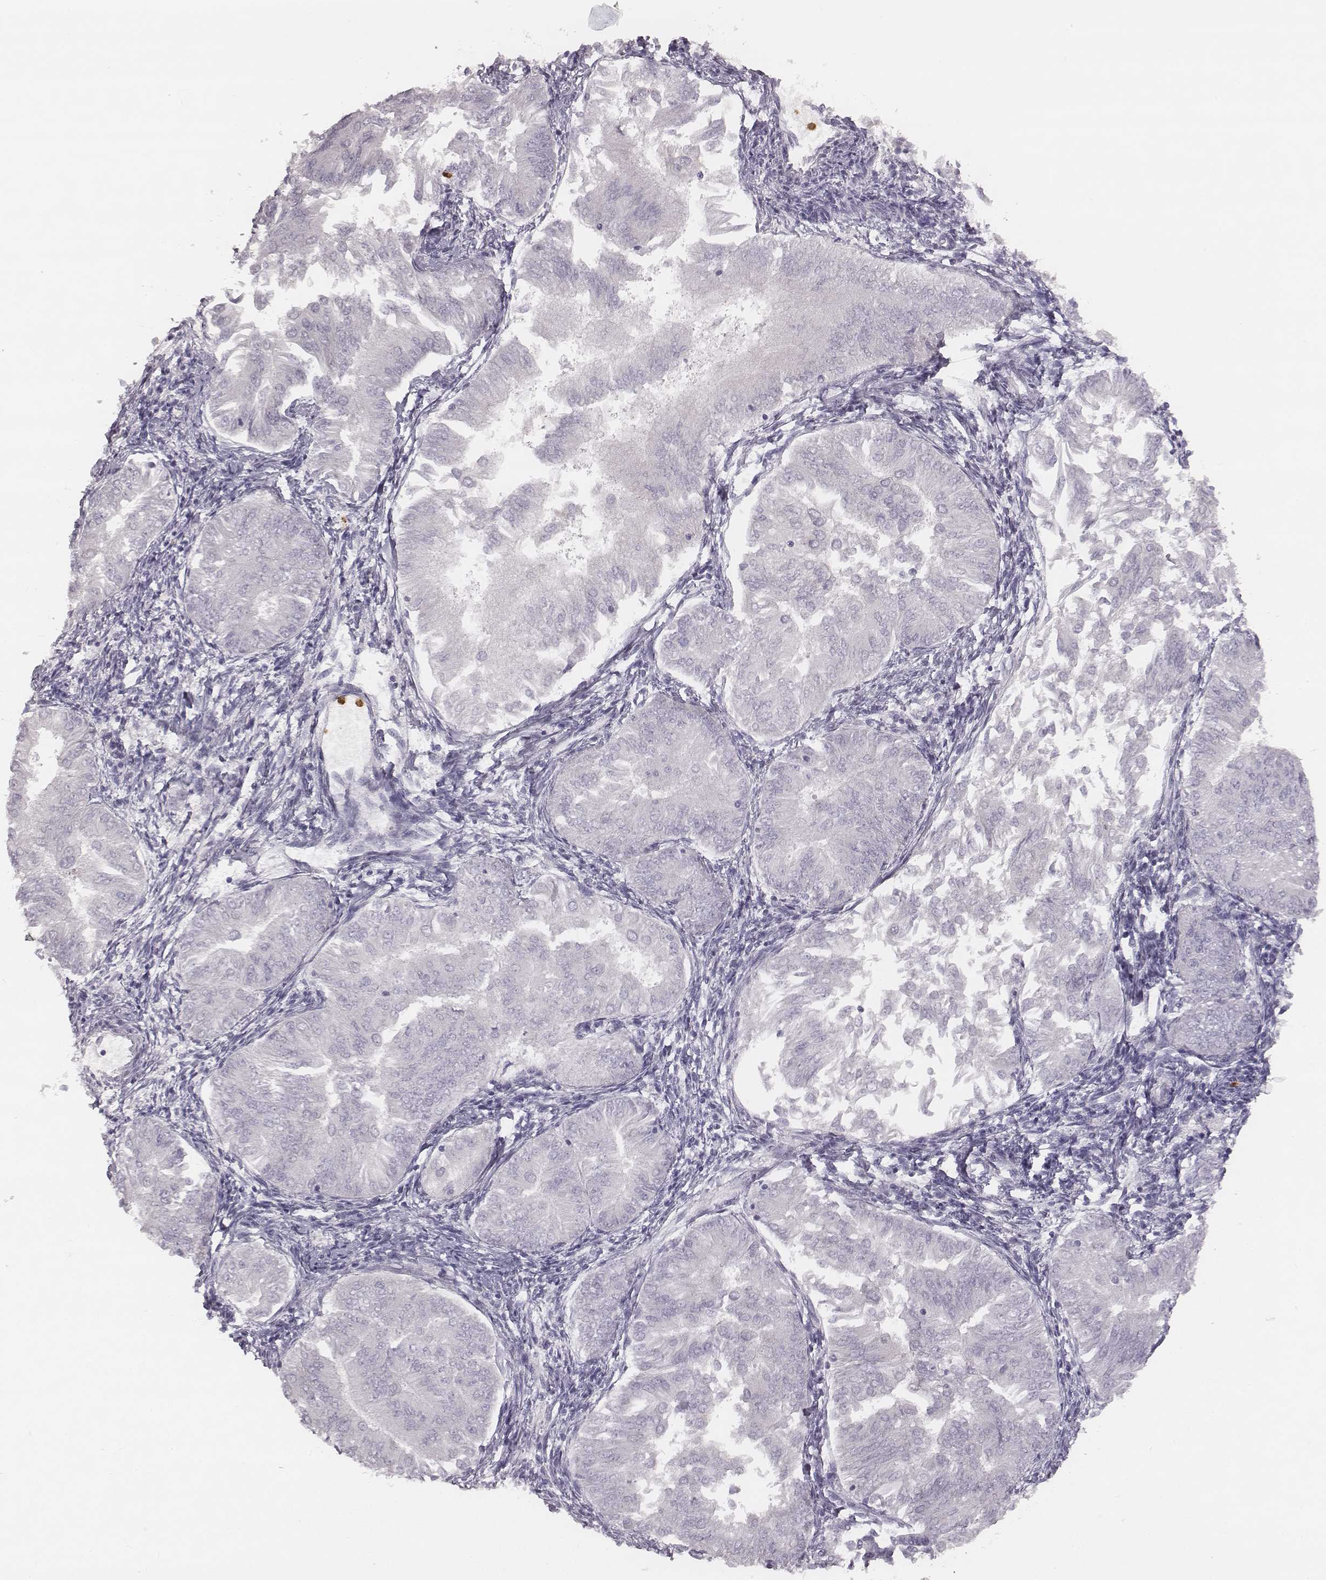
{"staining": {"intensity": "negative", "quantity": "none", "location": "none"}, "tissue": "endometrial cancer", "cell_type": "Tumor cells", "image_type": "cancer", "snomed": [{"axis": "morphology", "description": "Adenocarcinoma, NOS"}, {"axis": "topography", "description": "Endometrium"}], "caption": "Endometrial cancer was stained to show a protein in brown. There is no significant expression in tumor cells.", "gene": "KCNJ12", "patient": {"sex": "female", "age": 53}}